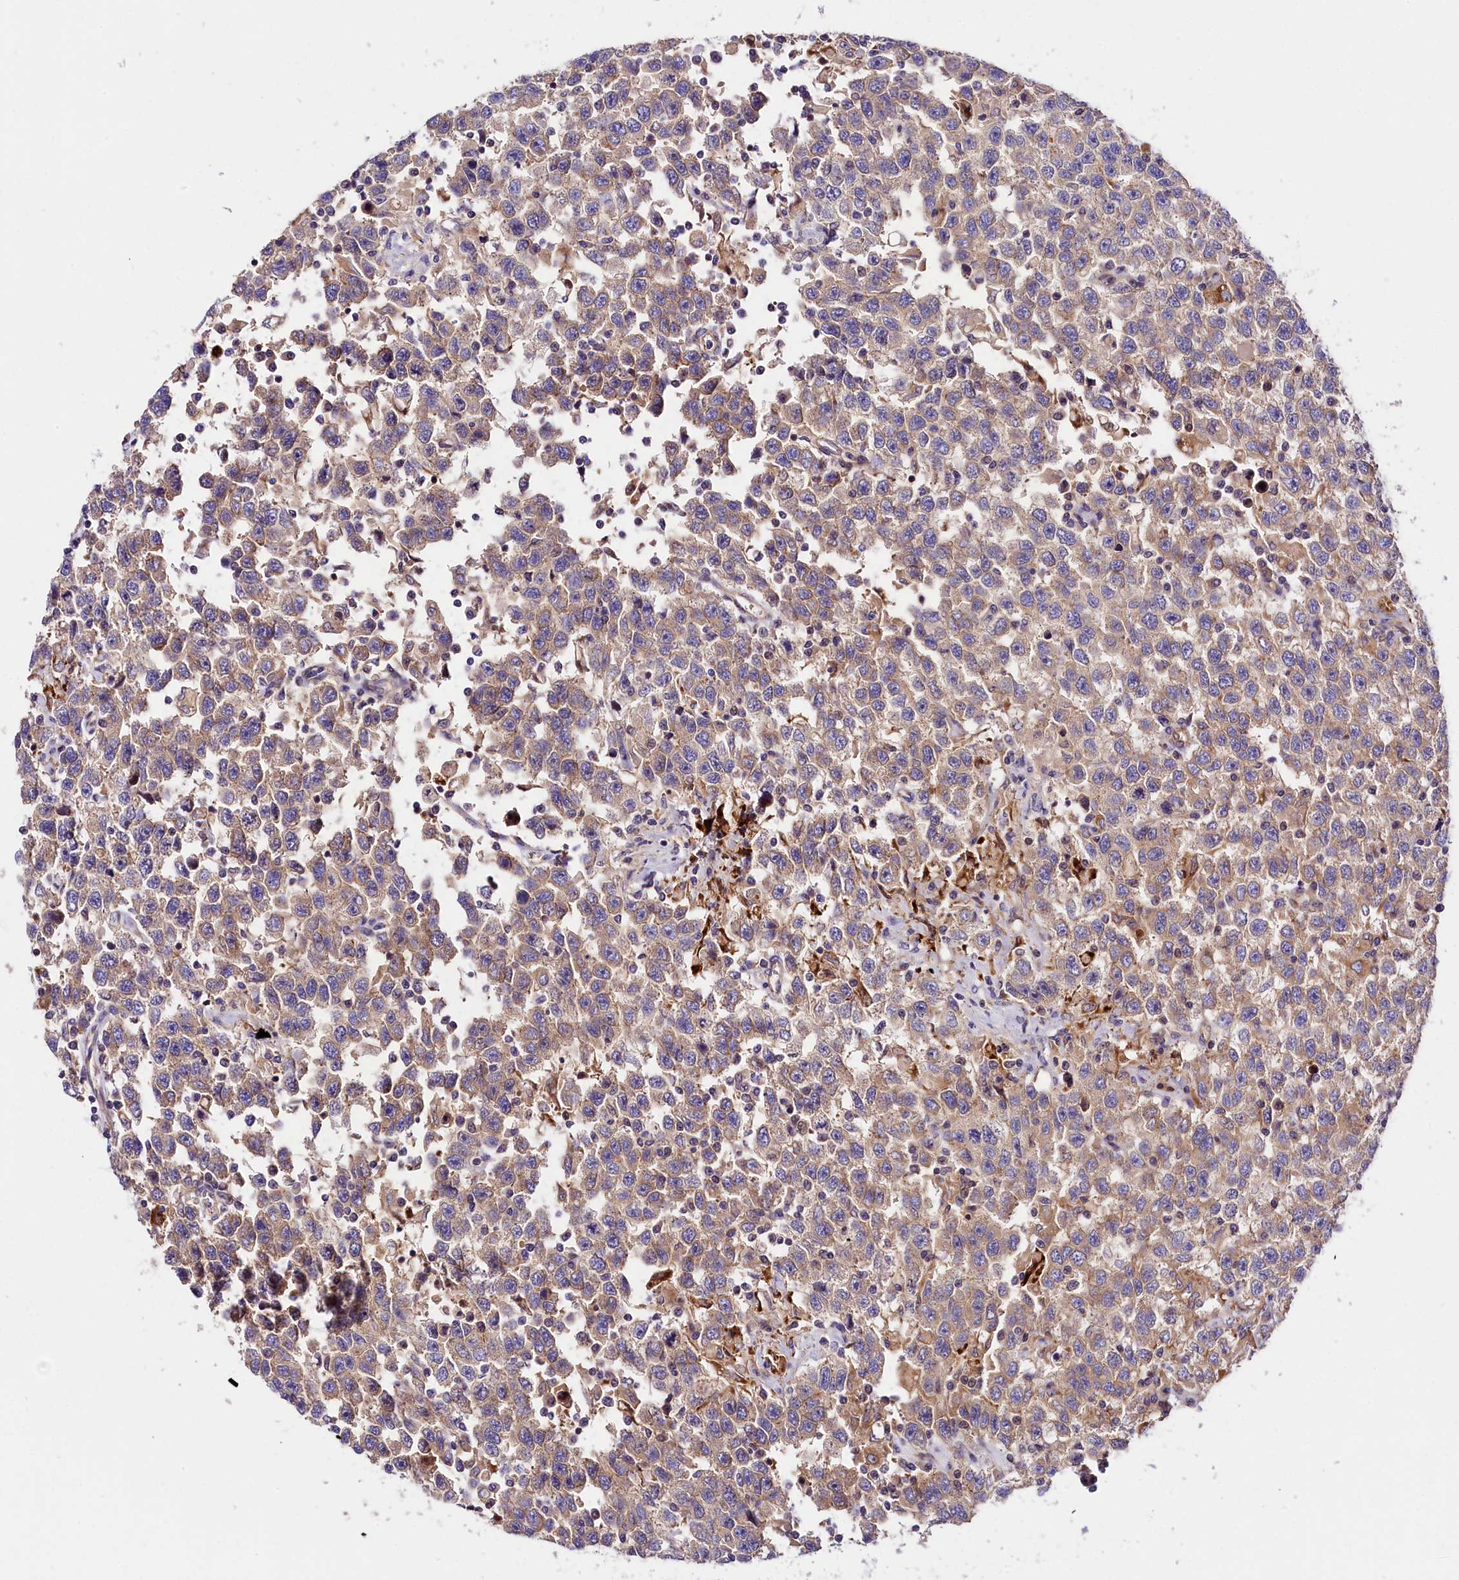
{"staining": {"intensity": "weak", "quantity": ">75%", "location": "cytoplasmic/membranous"}, "tissue": "testis cancer", "cell_type": "Tumor cells", "image_type": "cancer", "snomed": [{"axis": "morphology", "description": "Seminoma, NOS"}, {"axis": "topography", "description": "Testis"}], "caption": "Human seminoma (testis) stained for a protein (brown) reveals weak cytoplasmic/membranous positive staining in about >75% of tumor cells.", "gene": "ARMC6", "patient": {"sex": "male", "age": 41}}